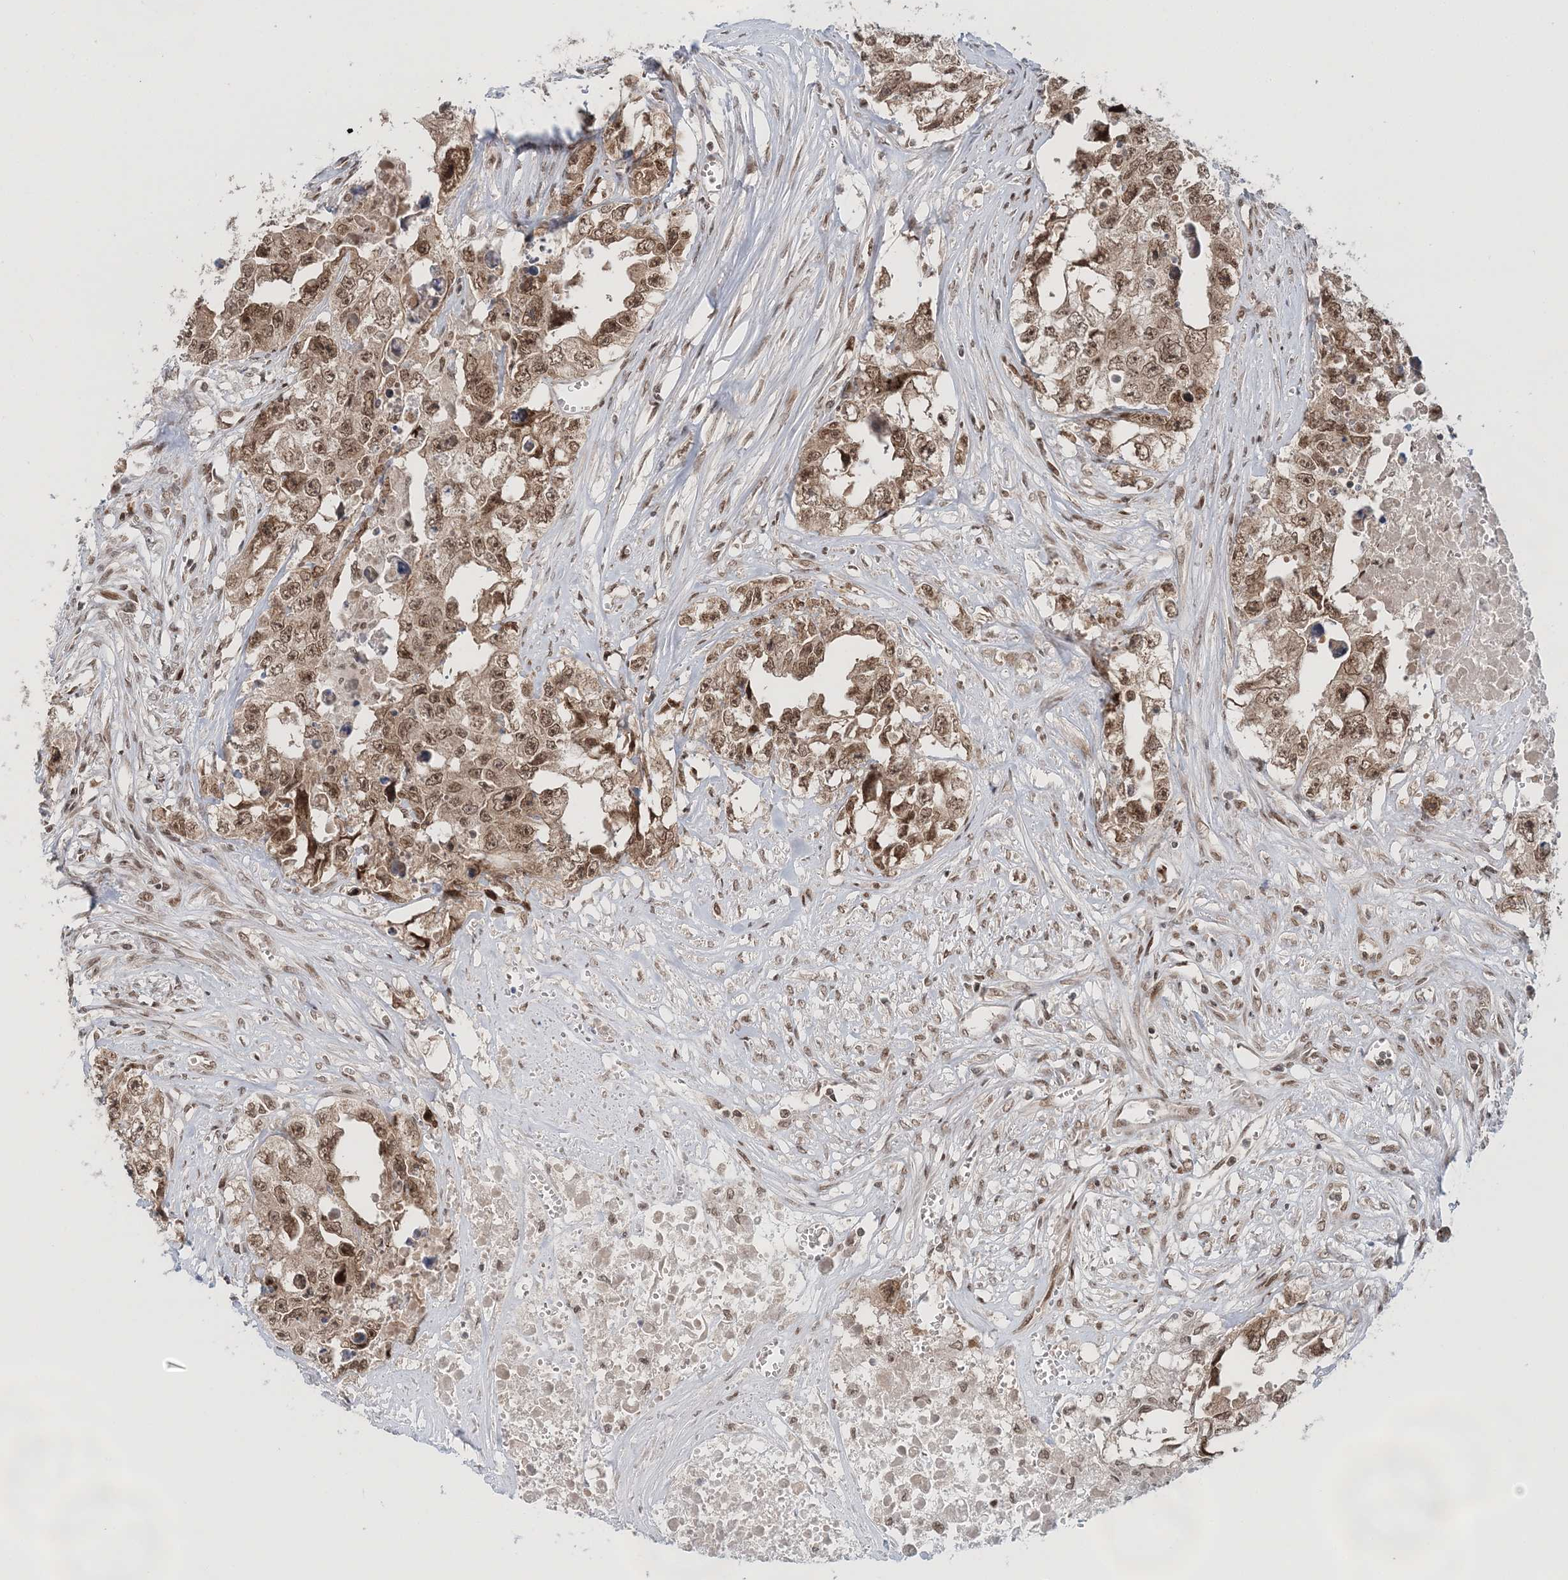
{"staining": {"intensity": "moderate", "quantity": ">75%", "location": "nuclear"}, "tissue": "testis cancer", "cell_type": "Tumor cells", "image_type": "cancer", "snomed": [{"axis": "morphology", "description": "Seminoma, NOS"}, {"axis": "morphology", "description": "Carcinoma, Embryonal, NOS"}, {"axis": "topography", "description": "Testis"}], "caption": "Immunohistochemistry (IHC) micrograph of human testis cancer stained for a protein (brown), which exhibits medium levels of moderate nuclear expression in about >75% of tumor cells.", "gene": "NOA1", "patient": {"sex": "male", "age": 43}}